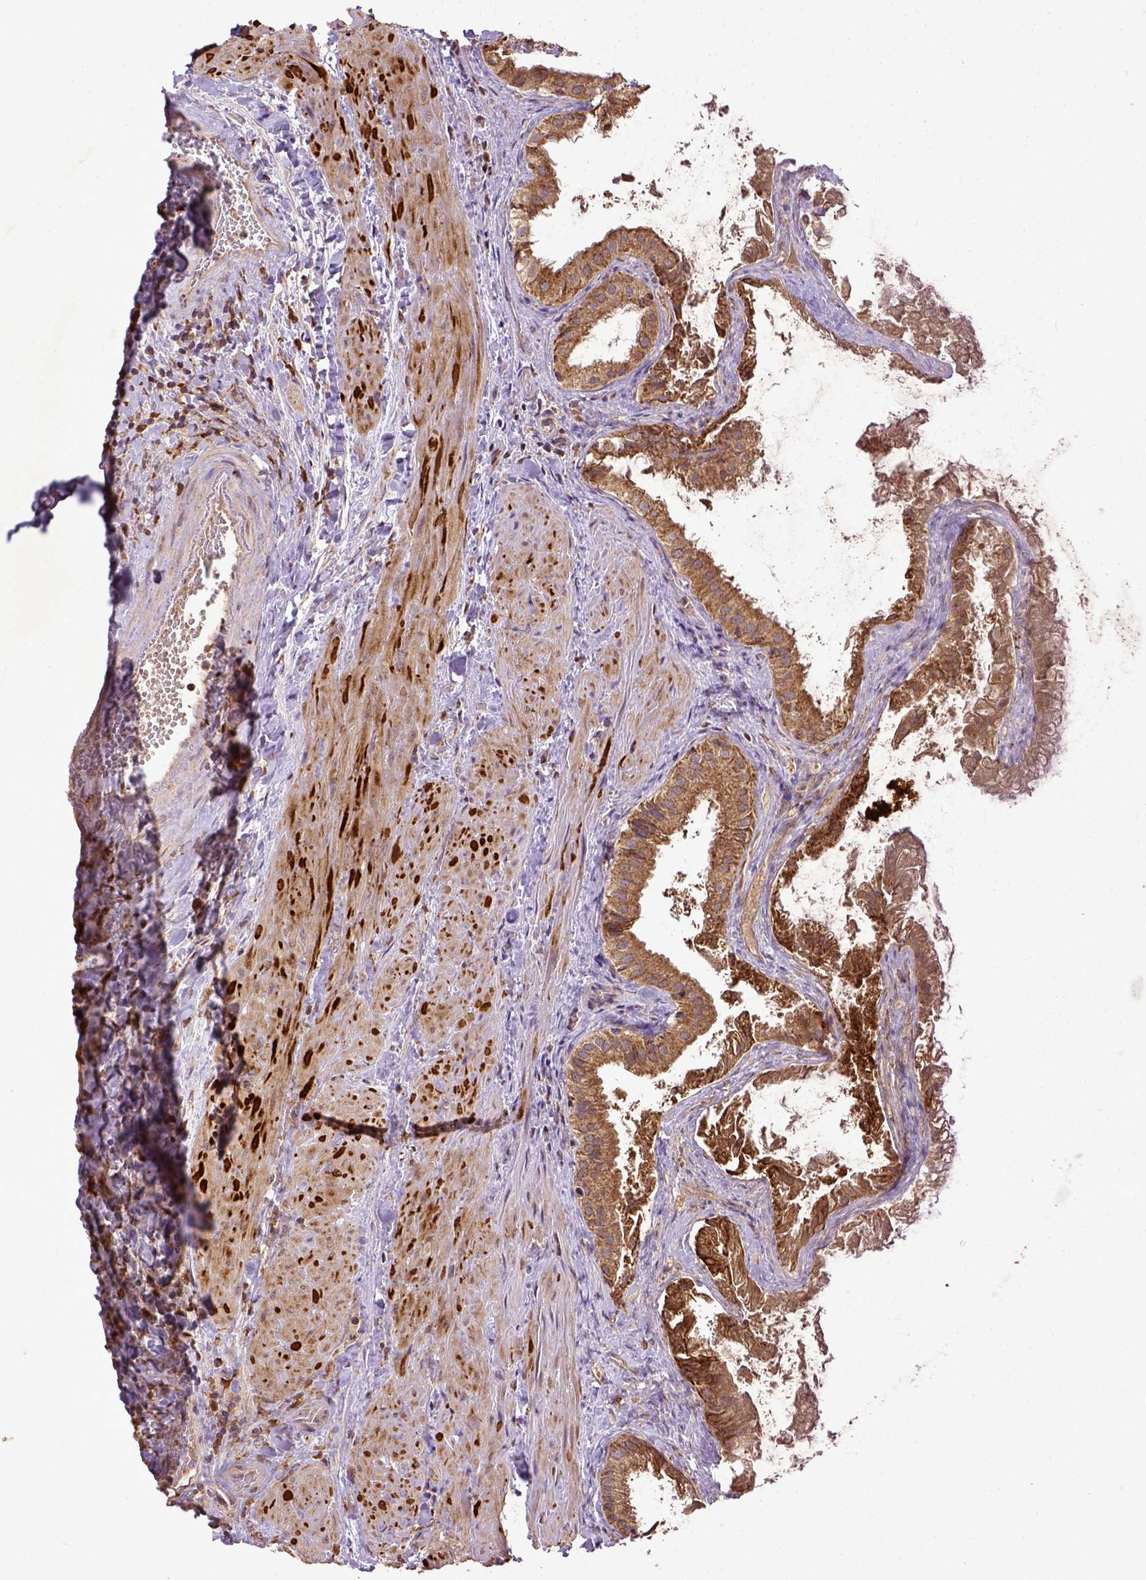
{"staining": {"intensity": "strong", "quantity": ">75%", "location": "cytoplasmic/membranous"}, "tissue": "gallbladder", "cell_type": "Glandular cells", "image_type": "normal", "snomed": [{"axis": "morphology", "description": "Normal tissue, NOS"}, {"axis": "topography", "description": "Gallbladder"}], "caption": "Protein staining of benign gallbladder displays strong cytoplasmic/membranous staining in approximately >75% of glandular cells. (Brightfield microscopy of DAB IHC at high magnification).", "gene": "MT", "patient": {"sex": "male", "age": 70}}